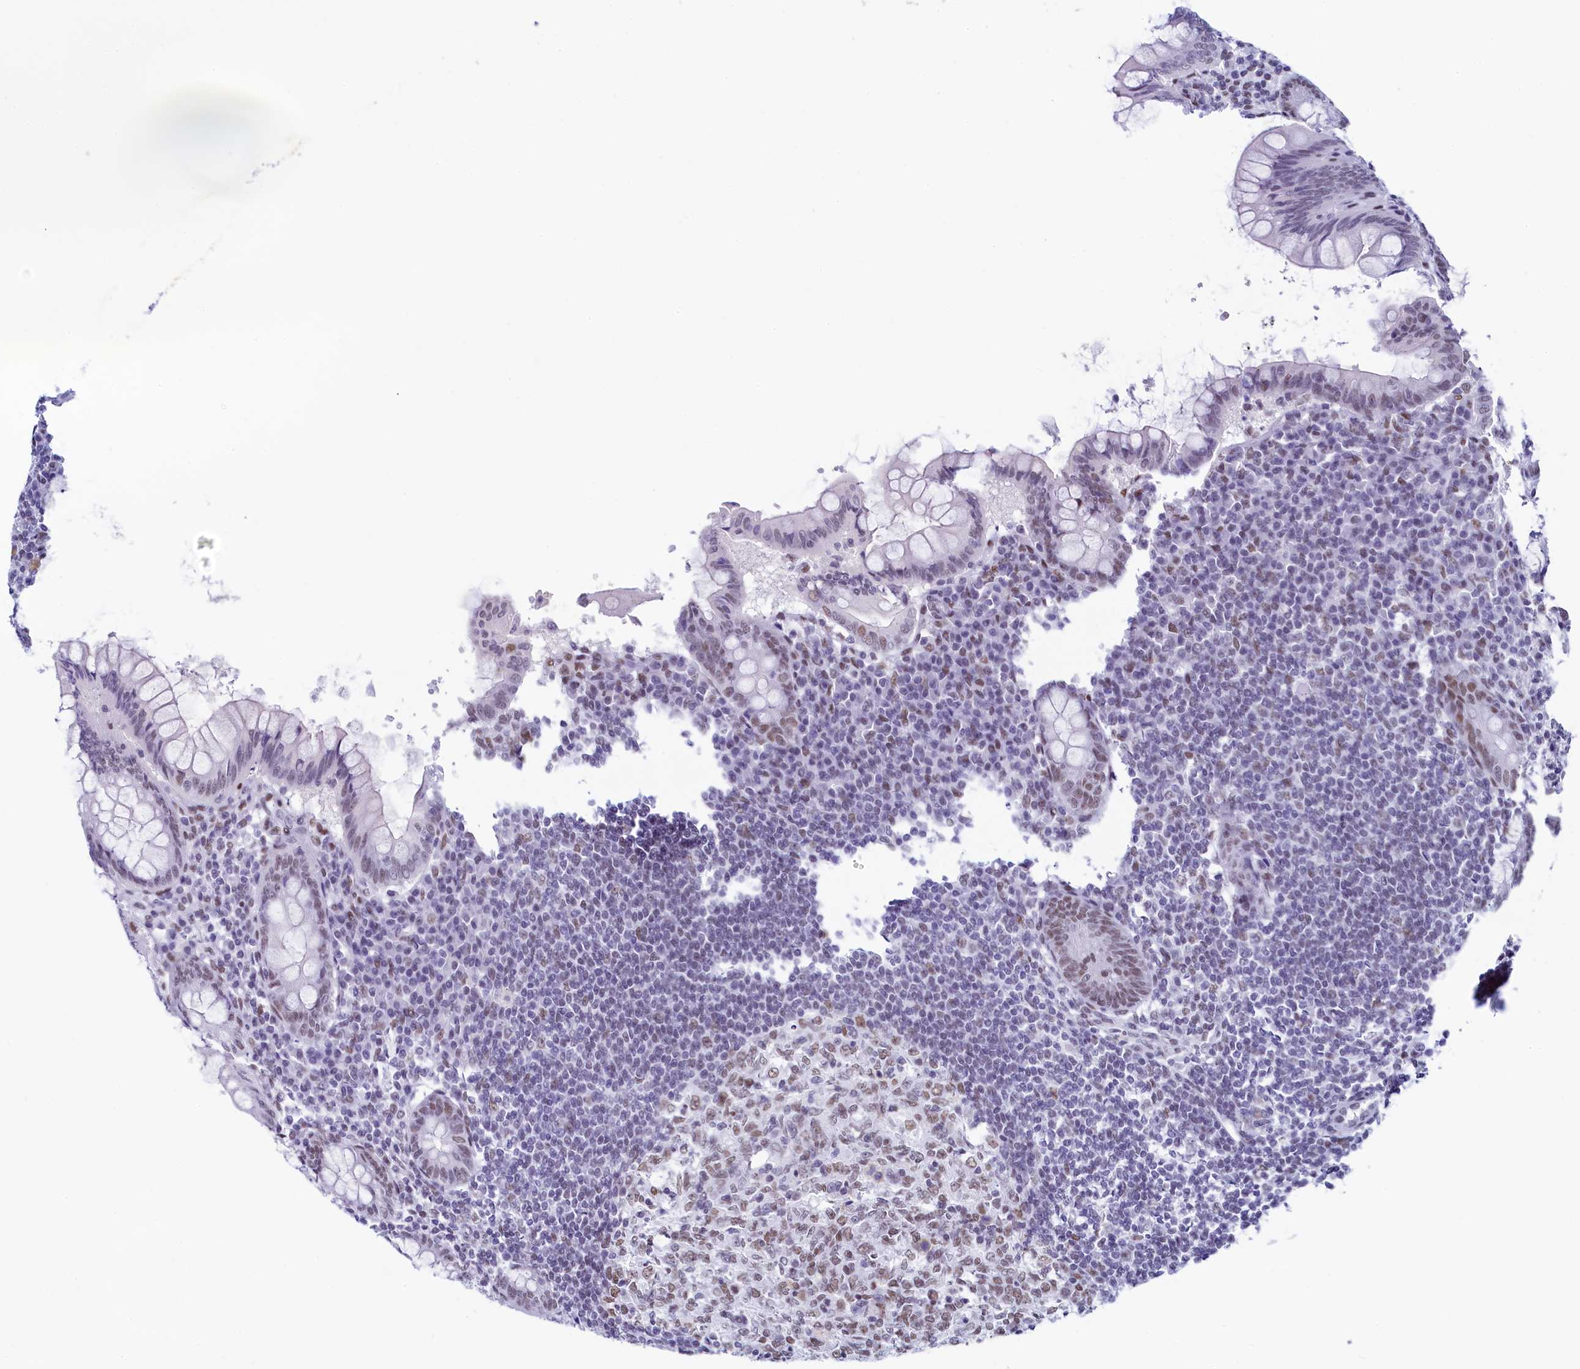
{"staining": {"intensity": "moderate", "quantity": "25%-75%", "location": "nuclear"}, "tissue": "appendix", "cell_type": "Glandular cells", "image_type": "normal", "snomed": [{"axis": "morphology", "description": "Normal tissue, NOS"}, {"axis": "topography", "description": "Appendix"}], "caption": "Appendix stained with a protein marker shows moderate staining in glandular cells.", "gene": "SUGP2", "patient": {"sex": "female", "age": 33}}